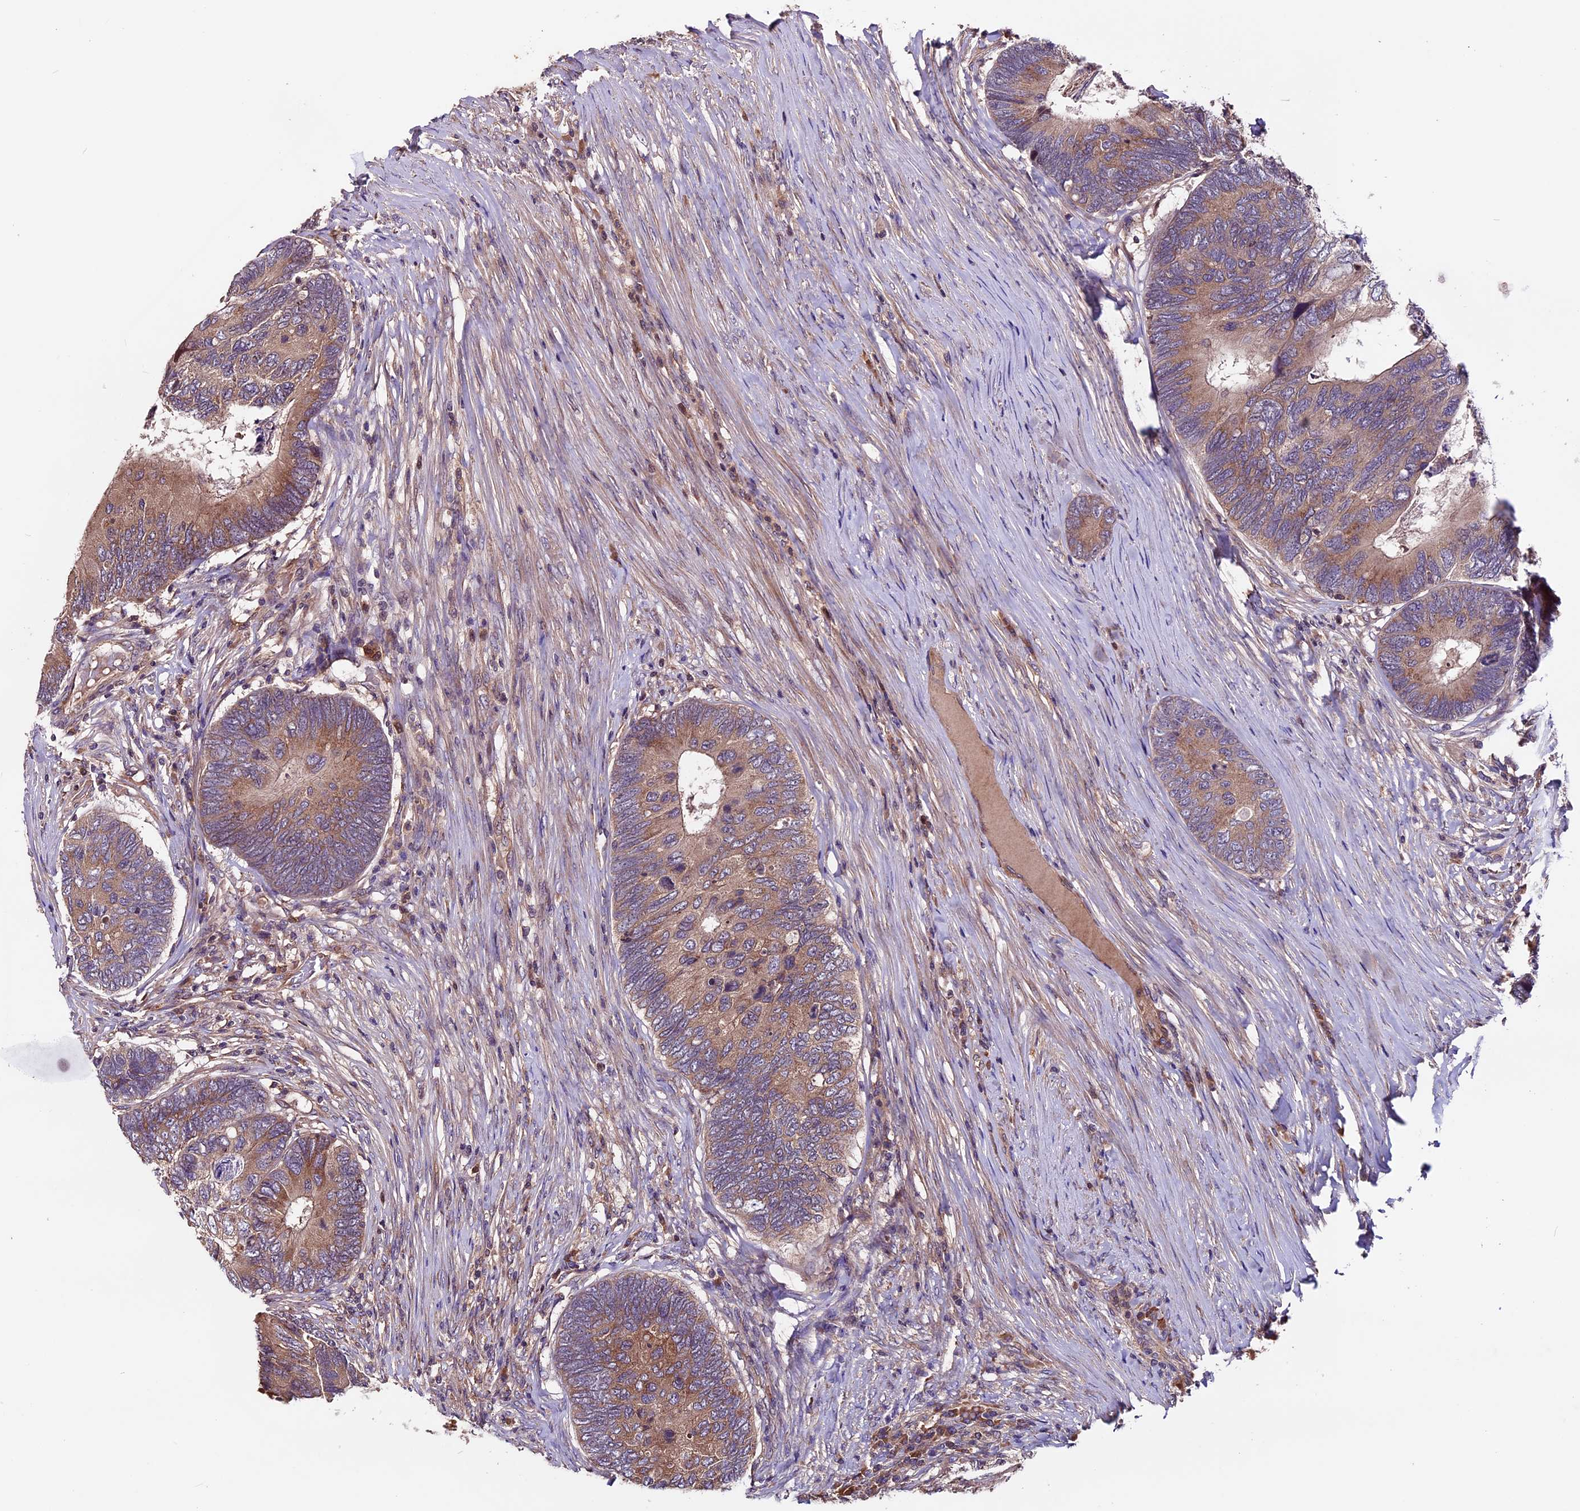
{"staining": {"intensity": "moderate", "quantity": ">75%", "location": "cytoplasmic/membranous"}, "tissue": "colorectal cancer", "cell_type": "Tumor cells", "image_type": "cancer", "snomed": [{"axis": "morphology", "description": "Adenocarcinoma, NOS"}, {"axis": "topography", "description": "Colon"}], "caption": "Moderate cytoplasmic/membranous protein expression is identified in approximately >75% of tumor cells in colorectal cancer.", "gene": "ZNF598", "patient": {"sex": "female", "age": 67}}